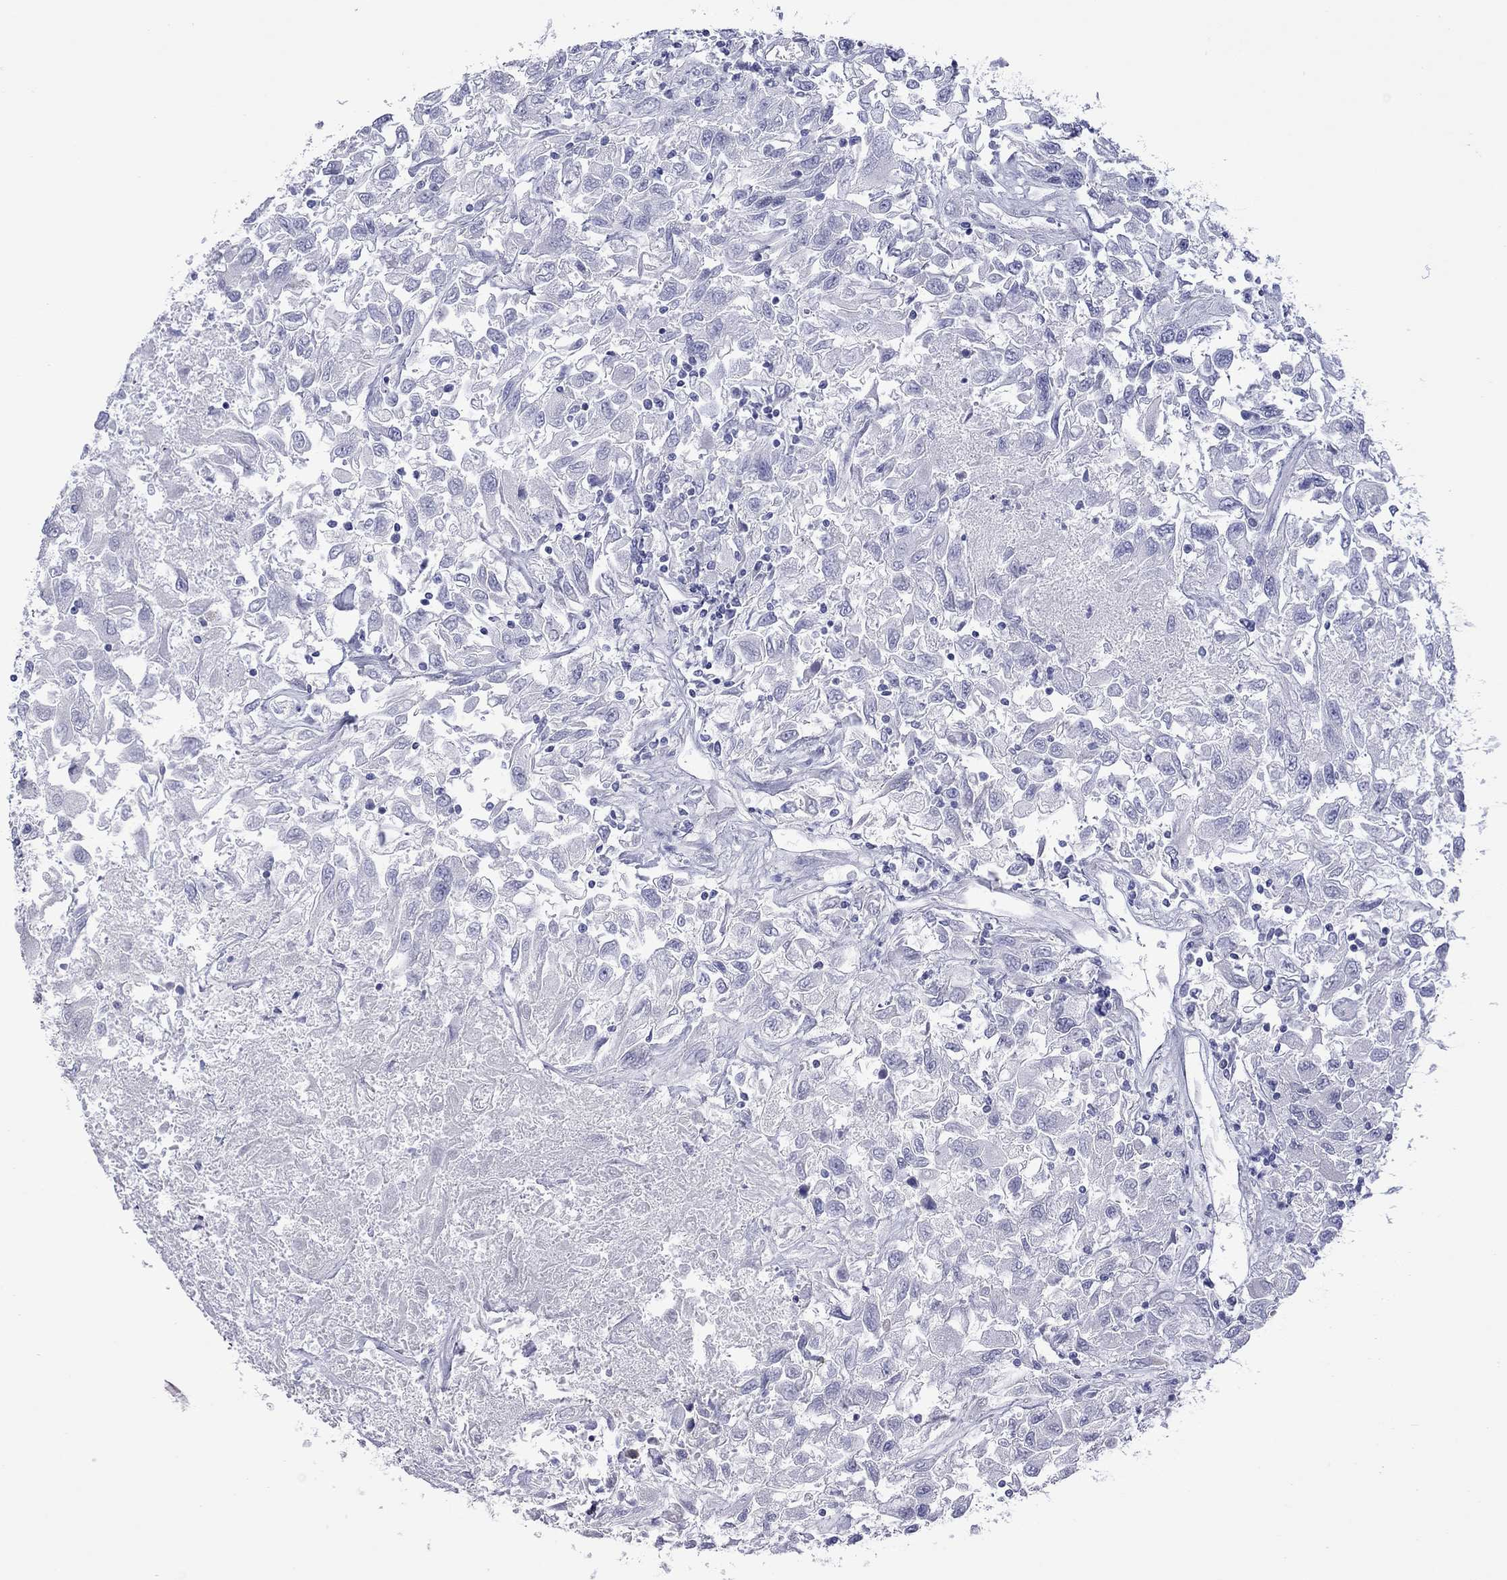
{"staining": {"intensity": "negative", "quantity": "none", "location": "none"}, "tissue": "renal cancer", "cell_type": "Tumor cells", "image_type": "cancer", "snomed": [{"axis": "morphology", "description": "Adenocarcinoma, NOS"}, {"axis": "topography", "description": "Kidney"}], "caption": "The immunohistochemistry (IHC) histopathology image has no significant expression in tumor cells of renal cancer tissue.", "gene": "CTNNBIP1", "patient": {"sex": "female", "age": 76}}